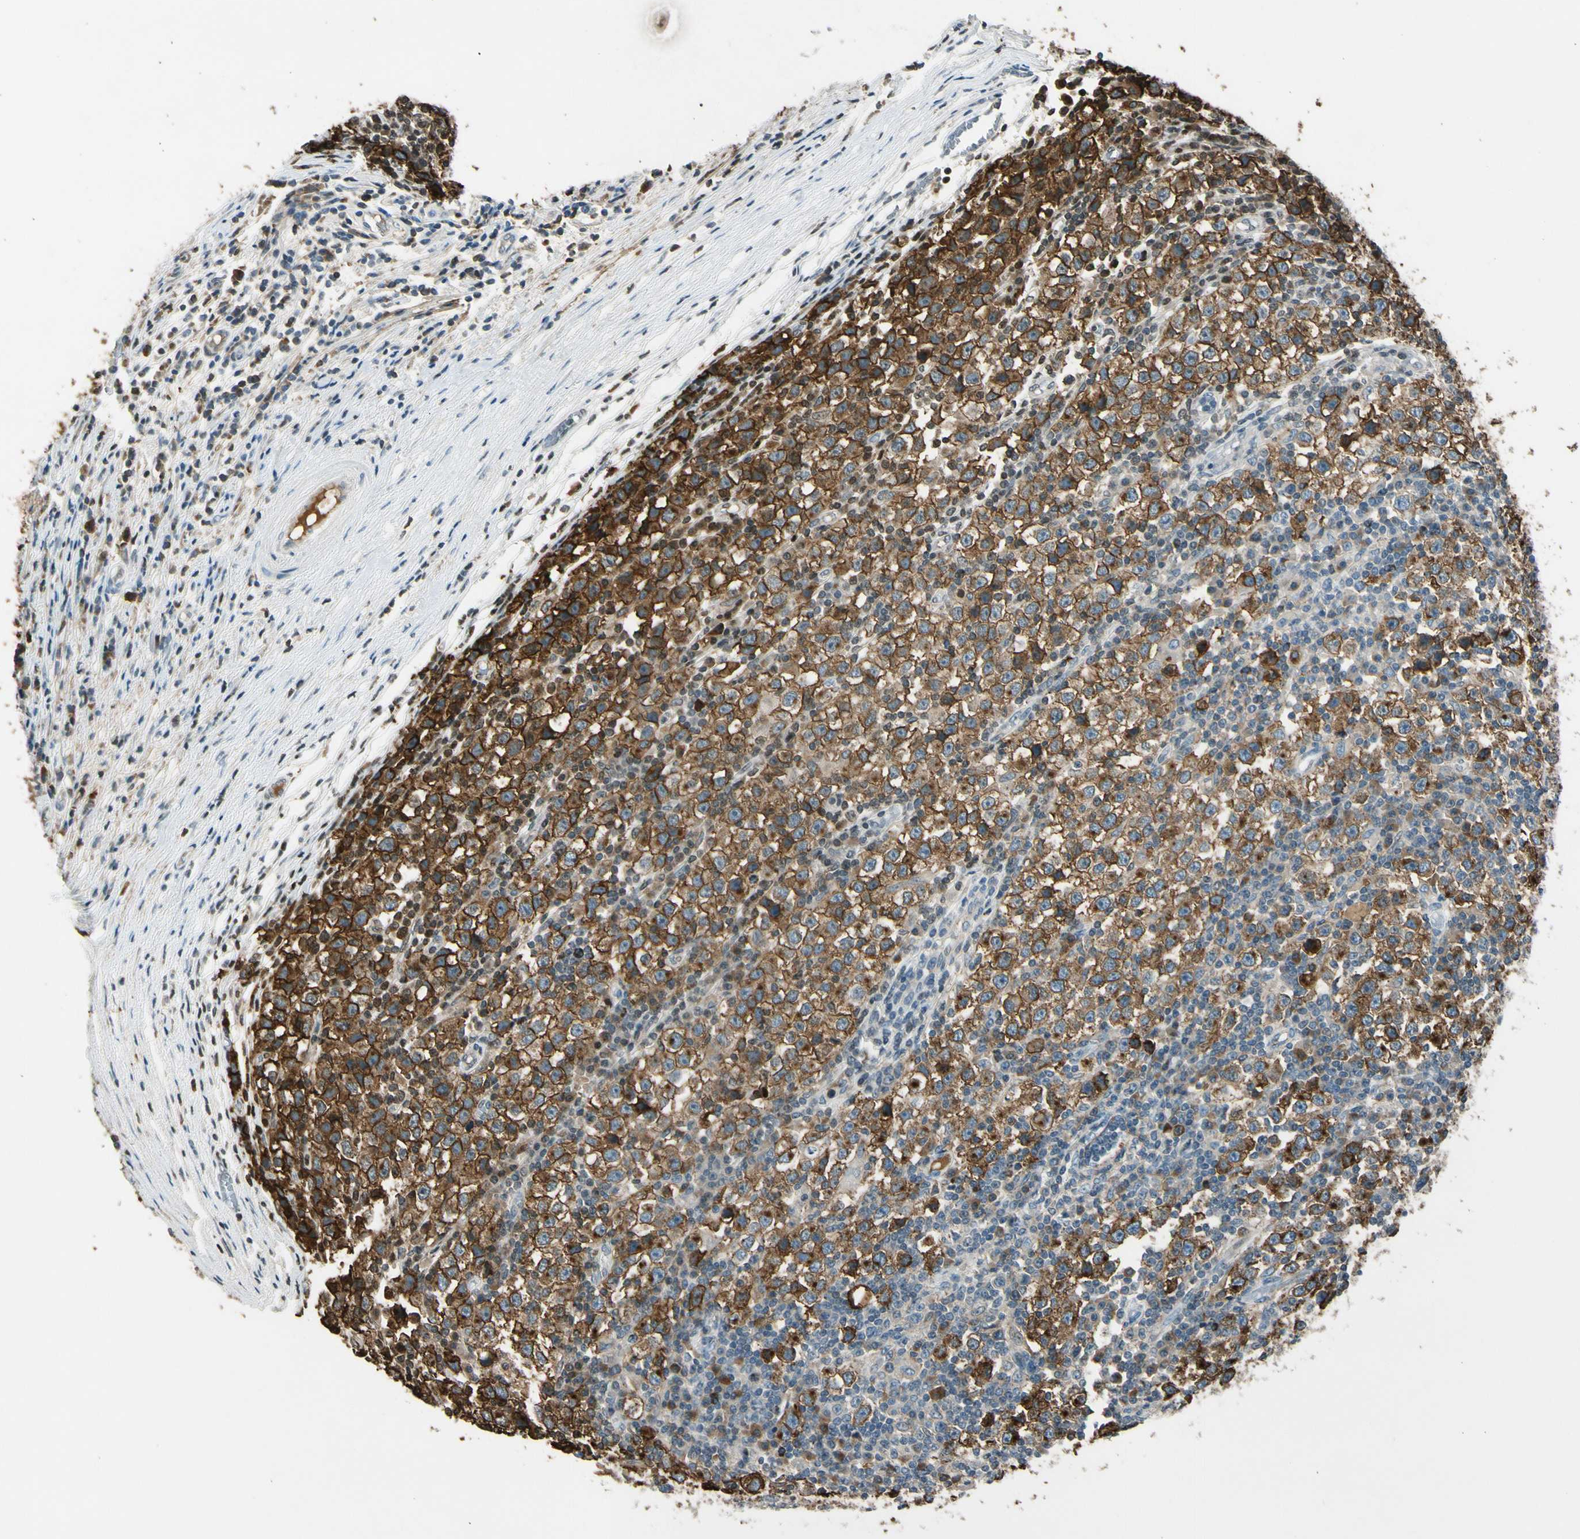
{"staining": {"intensity": "strong", "quantity": ">75%", "location": "cytoplasmic/membranous"}, "tissue": "testis cancer", "cell_type": "Tumor cells", "image_type": "cancer", "snomed": [{"axis": "morphology", "description": "Seminoma, NOS"}, {"axis": "topography", "description": "Testis"}], "caption": "There is high levels of strong cytoplasmic/membranous staining in tumor cells of testis cancer (seminoma), as demonstrated by immunohistochemical staining (brown color).", "gene": "PDPN", "patient": {"sex": "male", "age": 65}}